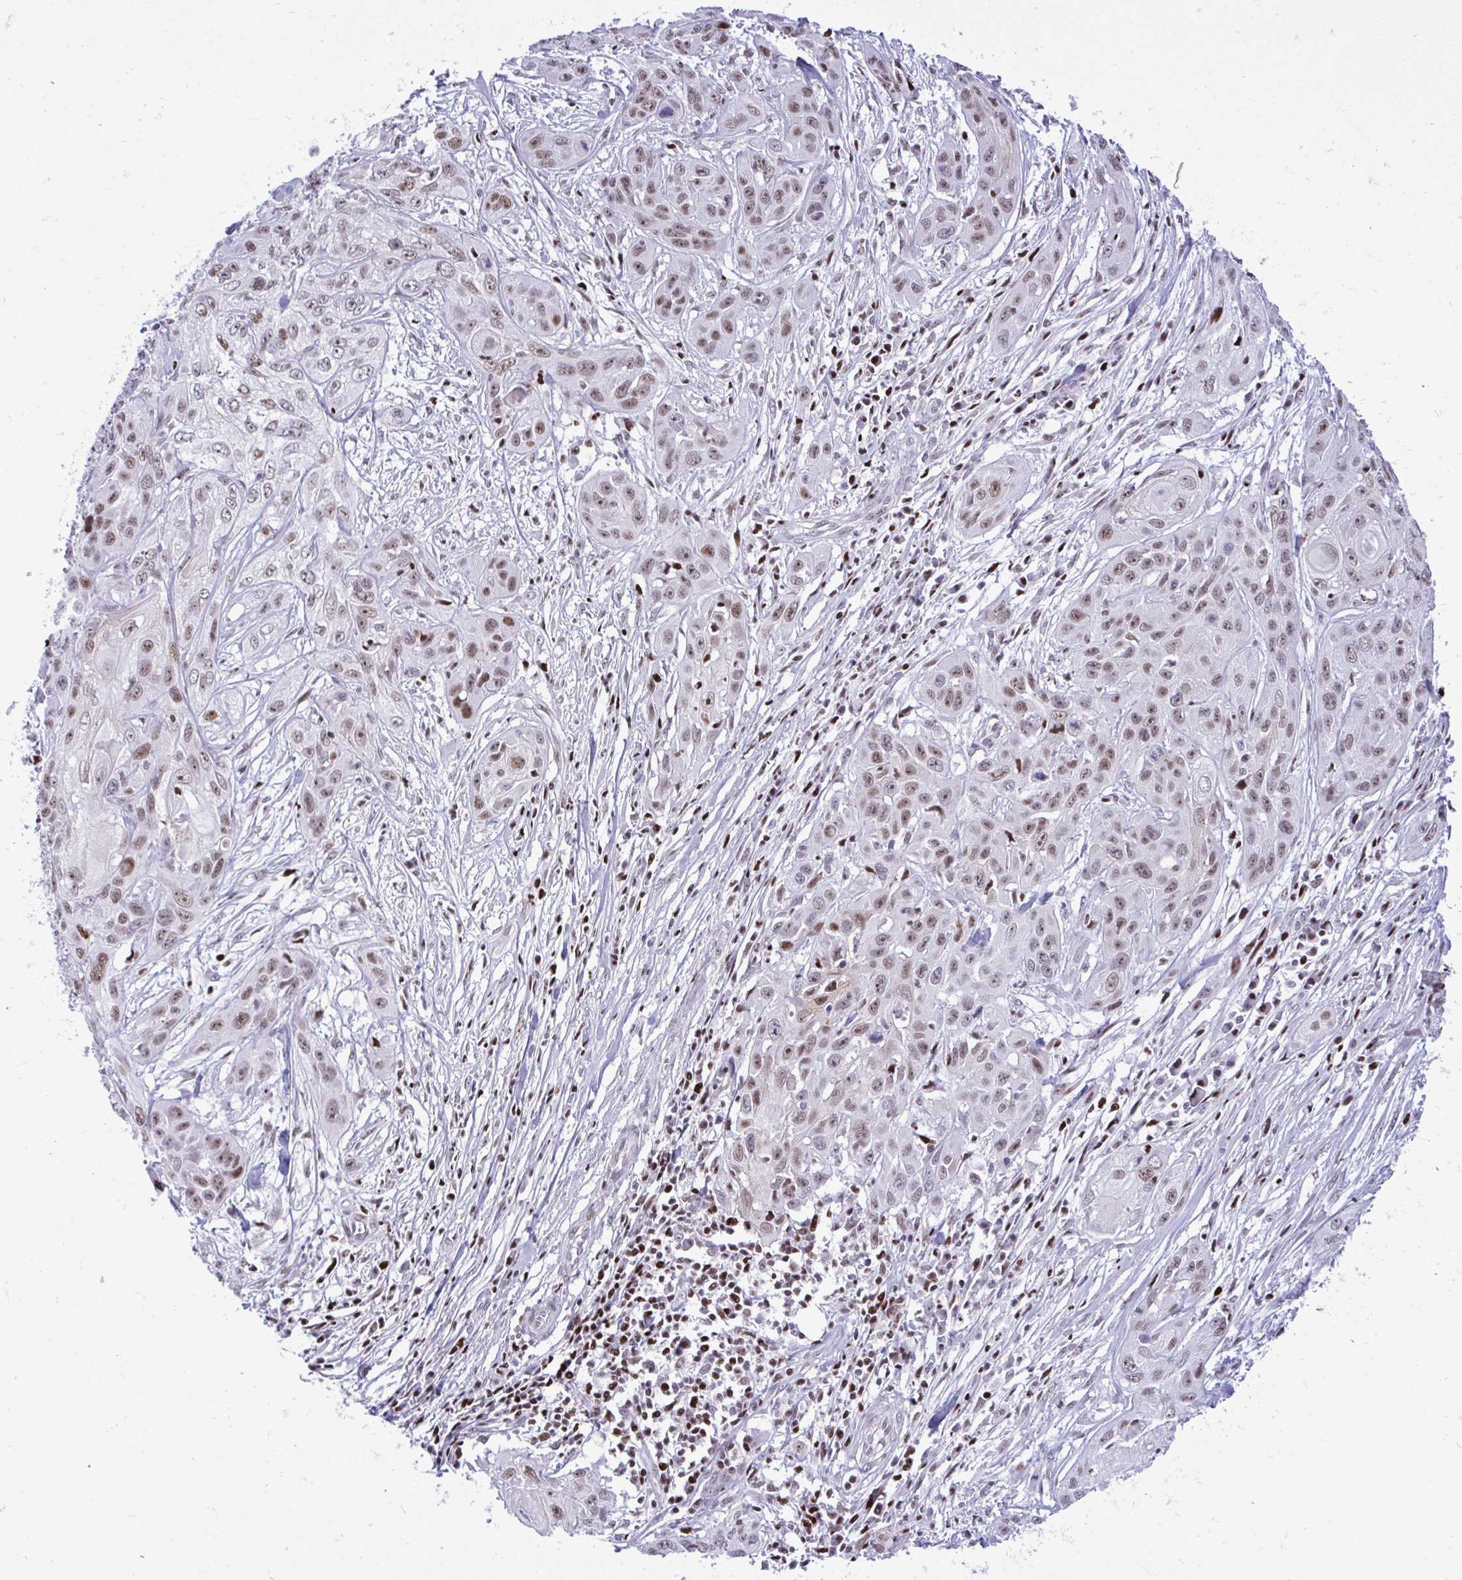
{"staining": {"intensity": "moderate", "quantity": "25%-75%", "location": "nuclear"}, "tissue": "skin cancer", "cell_type": "Tumor cells", "image_type": "cancer", "snomed": [{"axis": "morphology", "description": "Squamous cell carcinoma, NOS"}, {"axis": "topography", "description": "Skin"}, {"axis": "topography", "description": "Vulva"}], "caption": "This photomicrograph shows skin cancer stained with immunohistochemistry (IHC) to label a protein in brown. The nuclear of tumor cells show moderate positivity for the protein. Nuclei are counter-stained blue.", "gene": "C14orf39", "patient": {"sex": "female", "age": 83}}